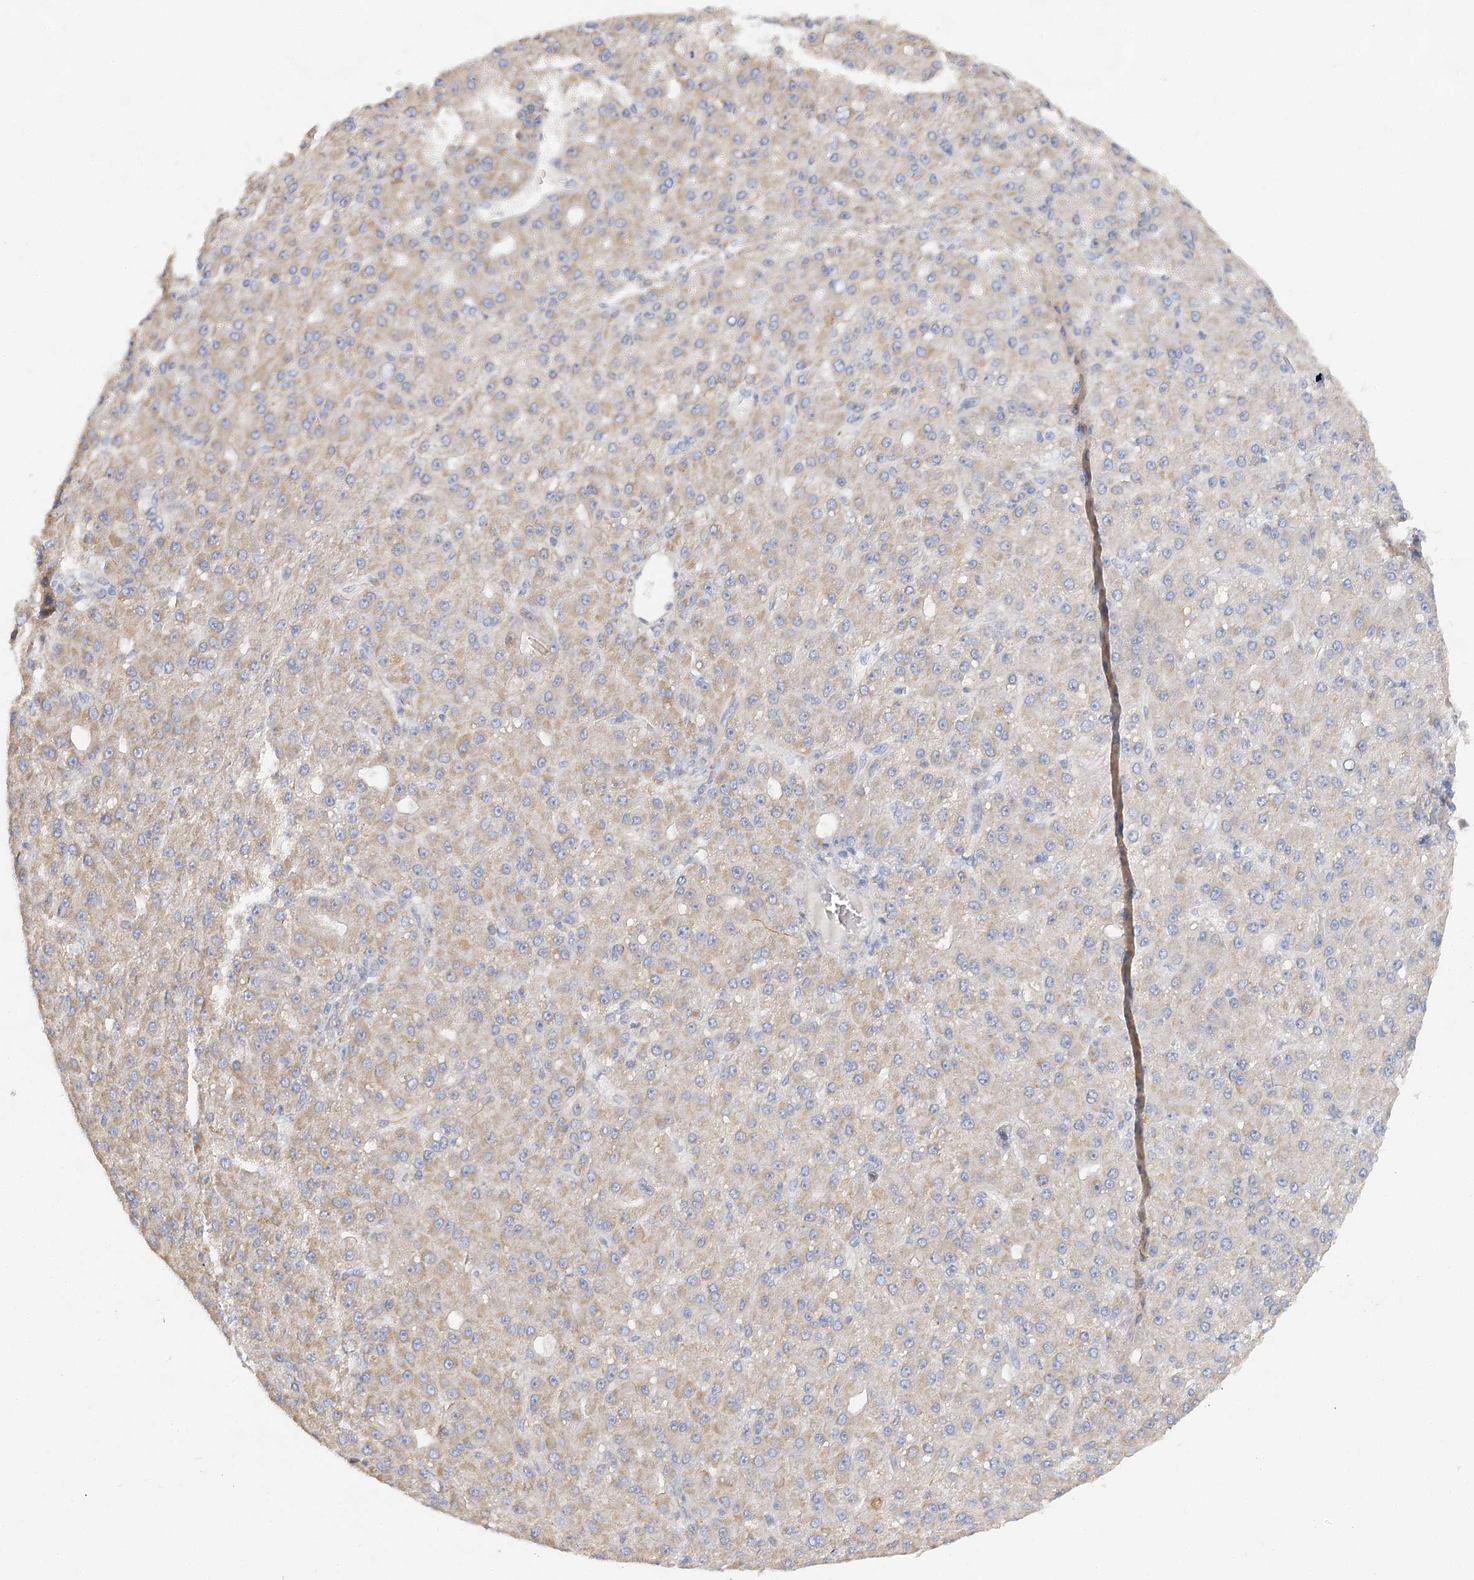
{"staining": {"intensity": "weak", "quantity": "25%-75%", "location": "cytoplasmic/membranous"}, "tissue": "liver cancer", "cell_type": "Tumor cells", "image_type": "cancer", "snomed": [{"axis": "morphology", "description": "Carcinoma, Hepatocellular, NOS"}, {"axis": "topography", "description": "Liver"}], "caption": "Weak cytoplasmic/membranous positivity for a protein is identified in approximately 25%-75% of tumor cells of liver cancer using IHC.", "gene": "NELL2", "patient": {"sex": "male", "age": 67}}